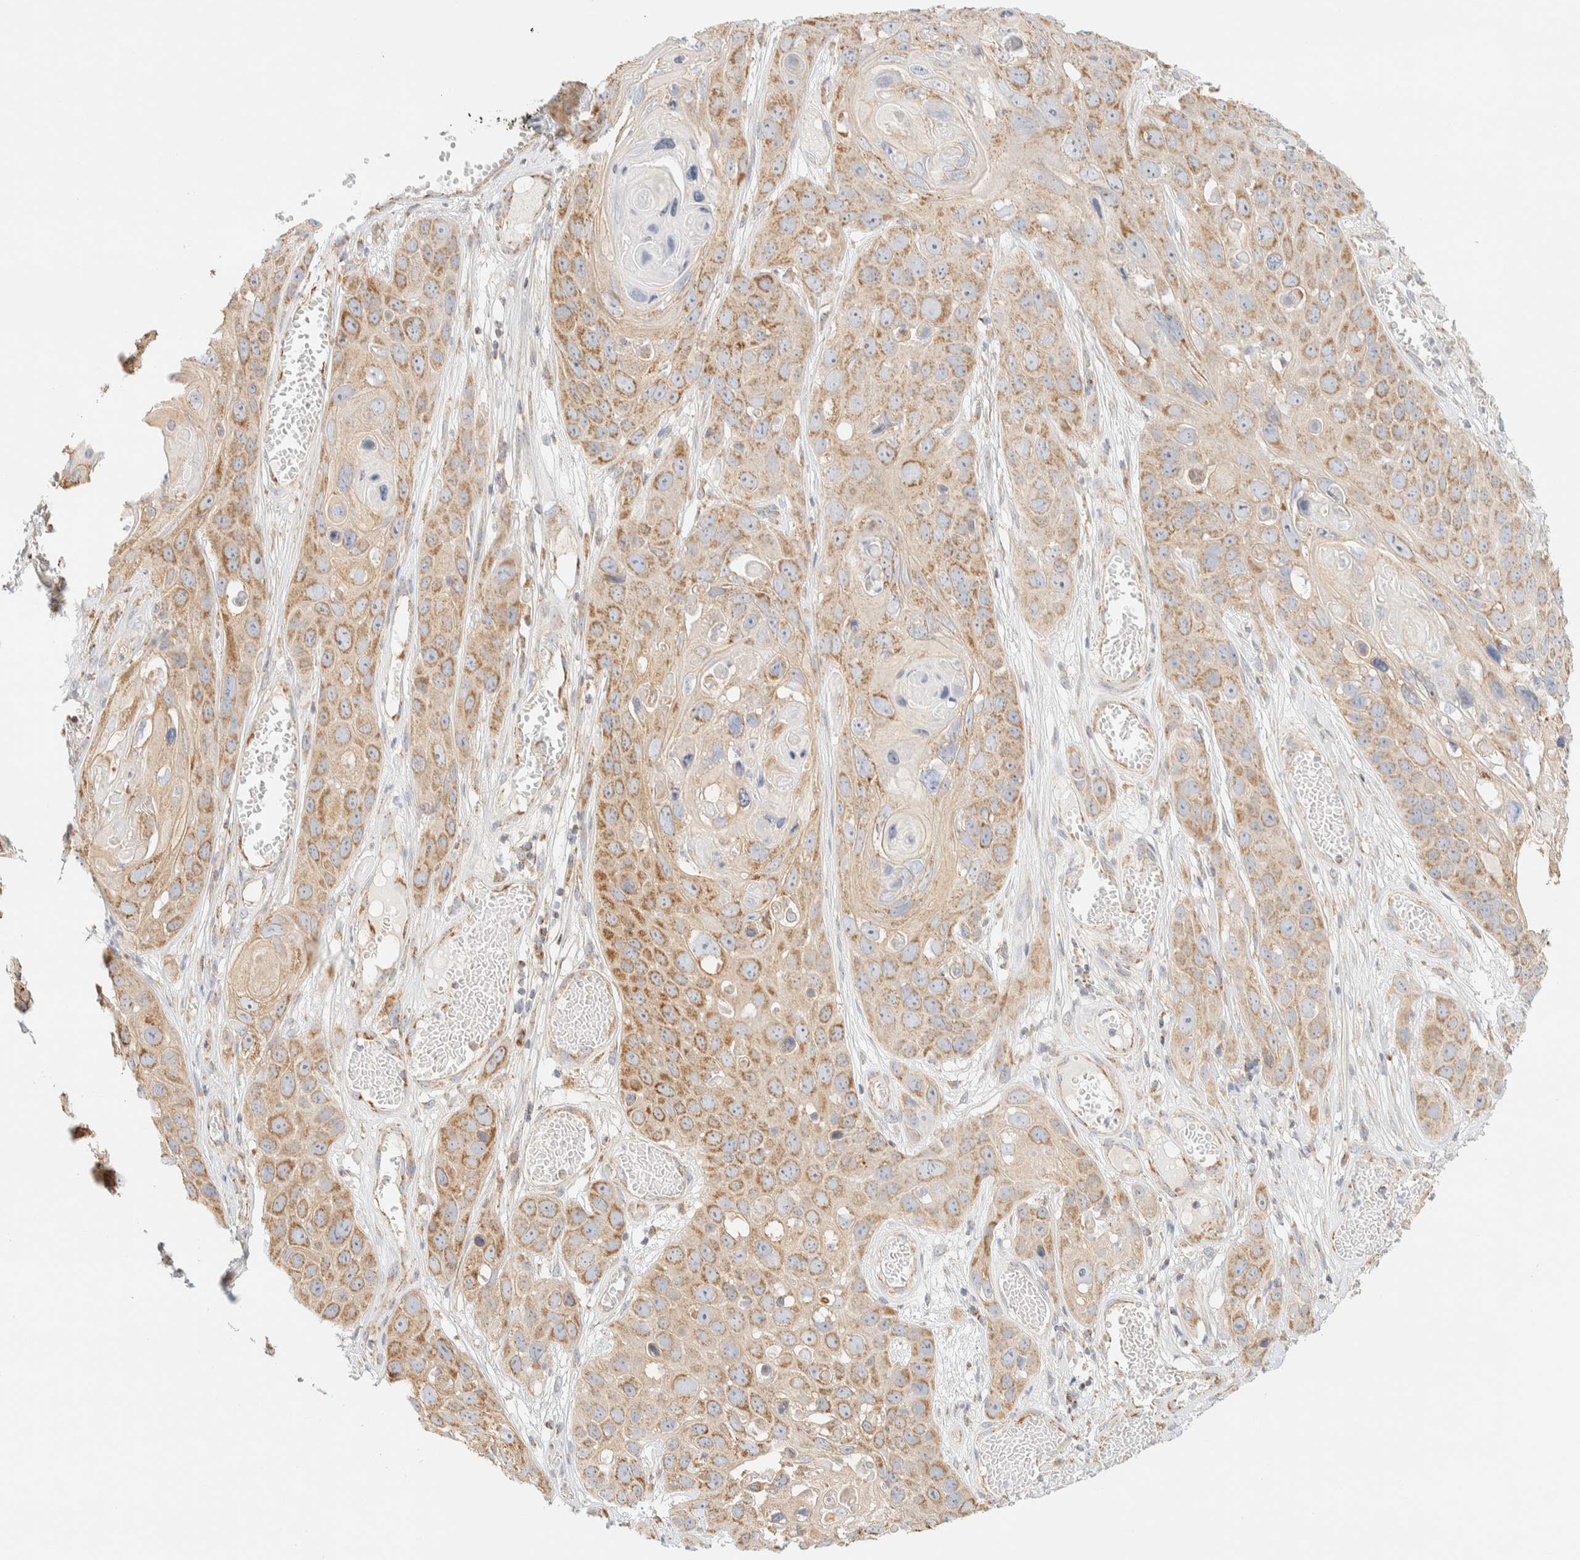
{"staining": {"intensity": "moderate", "quantity": ">75%", "location": "cytoplasmic/membranous"}, "tissue": "skin cancer", "cell_type": "Tumor cells", "image_type": "cancer", "snomed": [{"axis": "morphology", "description": "Squamous cell carcinoma, NOS"}, {"axis": "topography", "description": "Skin"}], "caption": "Protein staining by IHC shows moderate cytoplasmic/membranous staining in about >75% of tumor cells in skin squamous cell carcinoma.", "gene": "APBB2", "patient": {"sex": "male", "age": 55}}